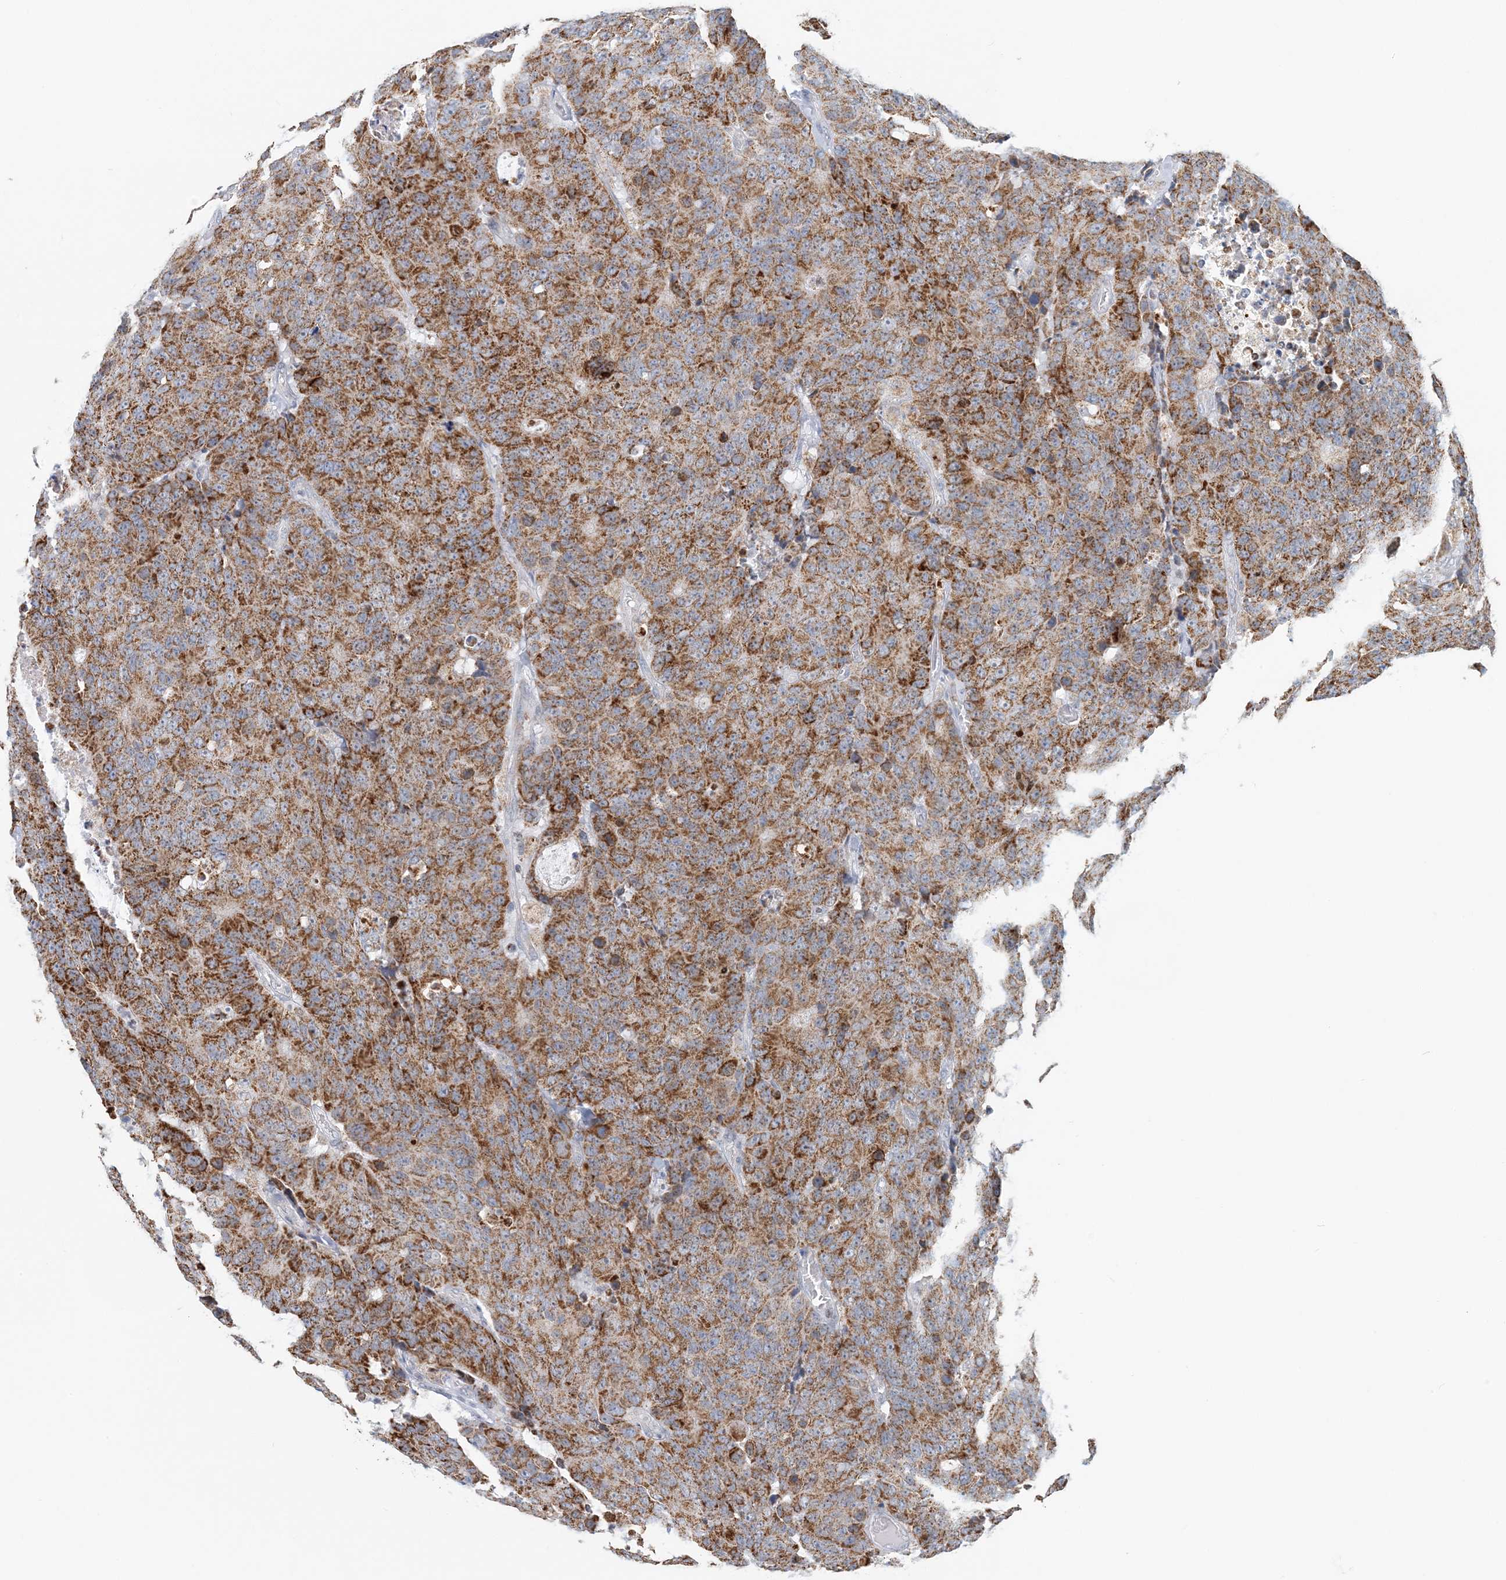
{"staining": {"intensity": "strong", "quantity": "25%-75%", "location": "cytoplasmic/membranous"}, "tissue": "colorectal cancer", "cell_type": "Tumor cells", "image_type": "cancer", "snomed": [{"axis": "morphology", "description": "Adenocarcinoma, NOS"}, {"axis": "topography", "description": "Colon"}], "caption": "Protein positivity by immunohistochemistry (IHC) exhibits strong cytoplasmic/membranous positivity in approximately 25%-75% of tumor cells in adenocarcinoma (colorectal).", "gene": "BDH1", "patient": {"sex": "female", "age": 86}}